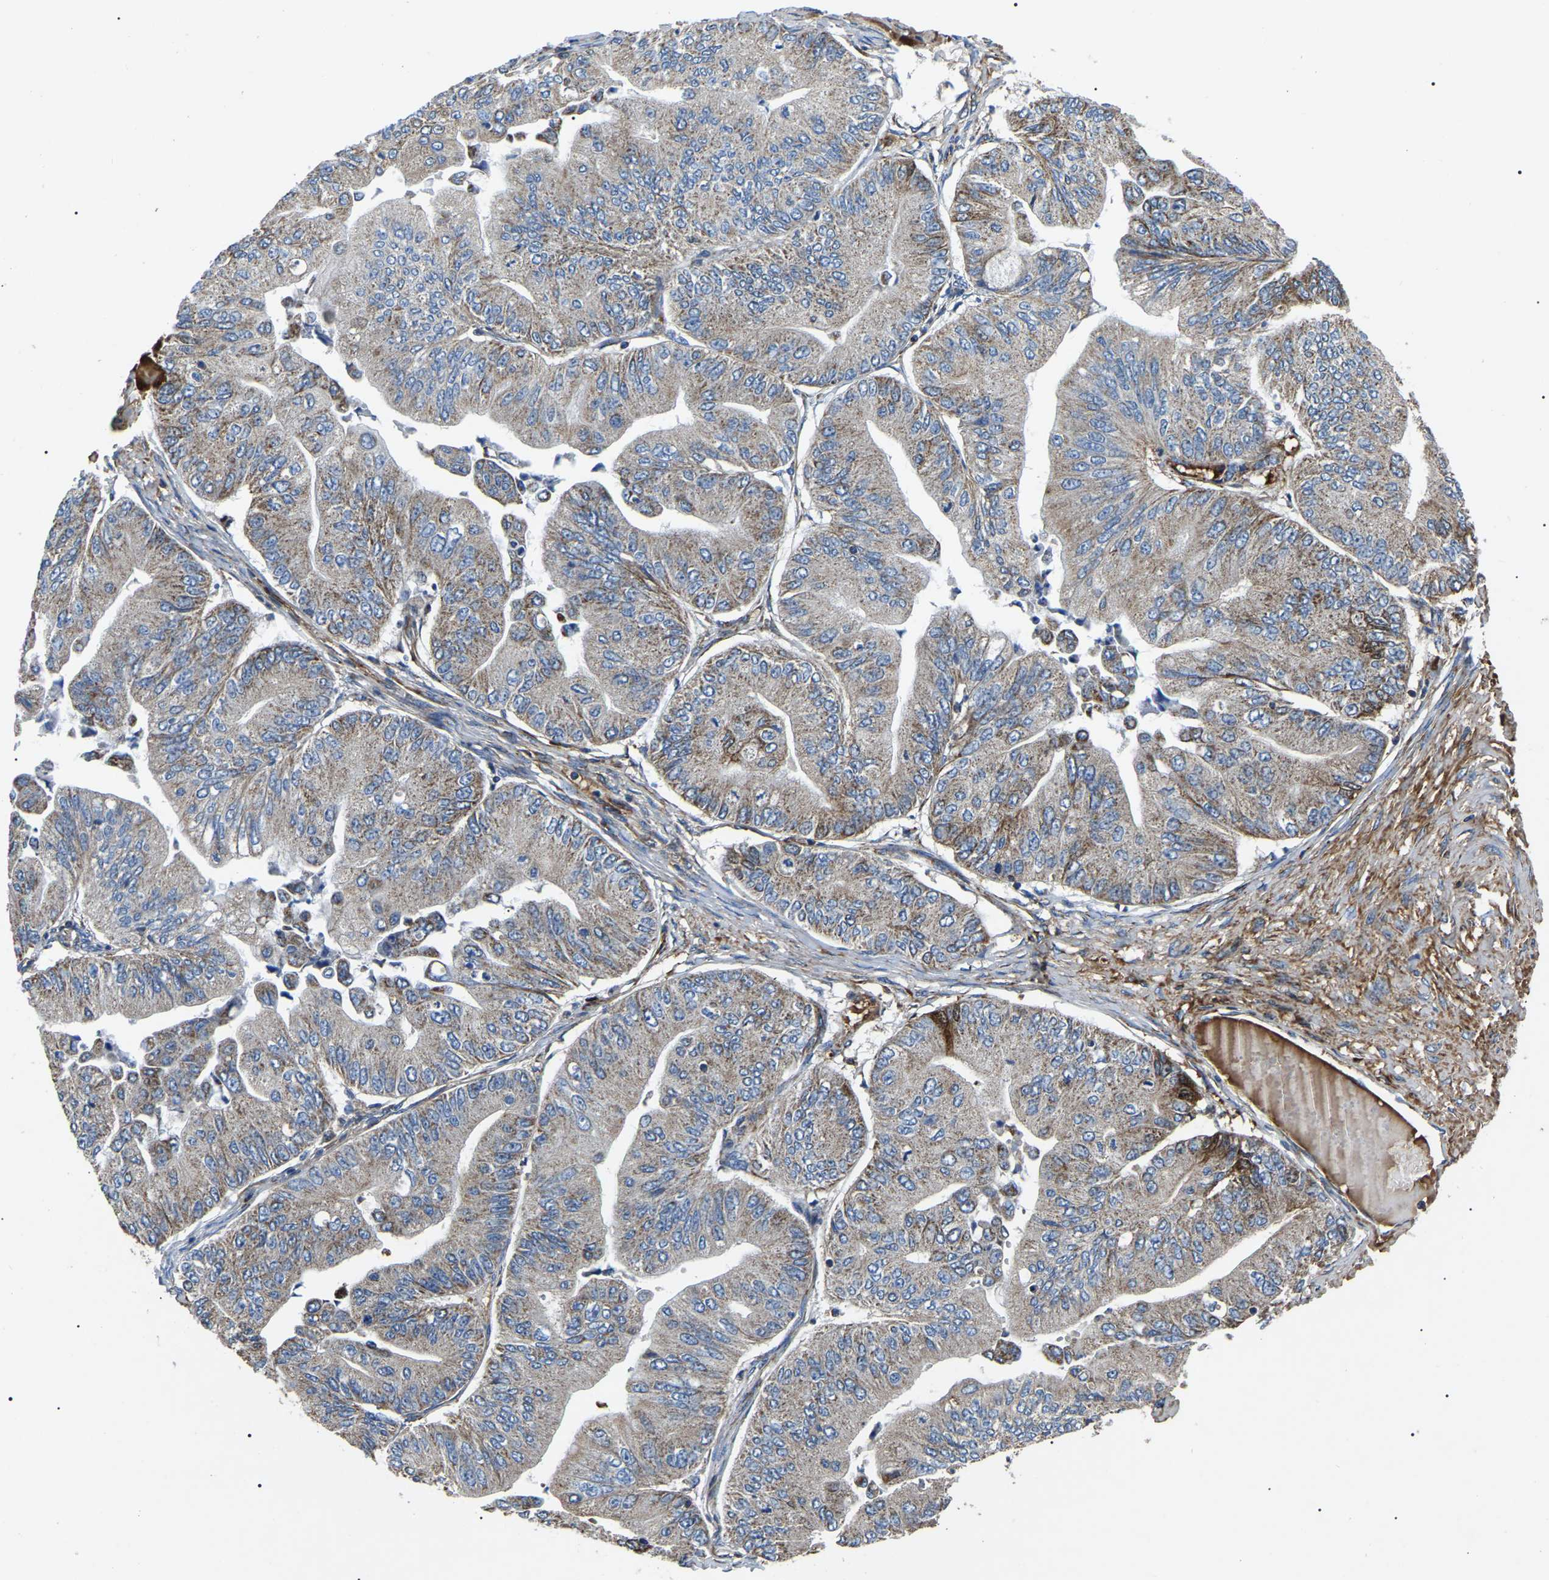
{"staining": {"intensity": "weak", "quantity": ">75%", "location": "cytoplasmic/membranous"}, "tissue": "ovarian cancer", "cell_type": "Tumor cells", "image_type": "cancer", "snomed": [{"axis": "morphology", "description": "Cystadenocarcinoma, mucinous, NOS"}, {"axis": "topography", "description": "Ovary"}], "caption": "A photomicrograph showing weak cytoplasmic/membranous staining in about >75% of tumor cells in ovarian mucinous cystadenocarcinoma, as visualized by brown immunohistochemical staining.", "gene": "PPM1E", "patient": {"sex": "female", "age": 61}}